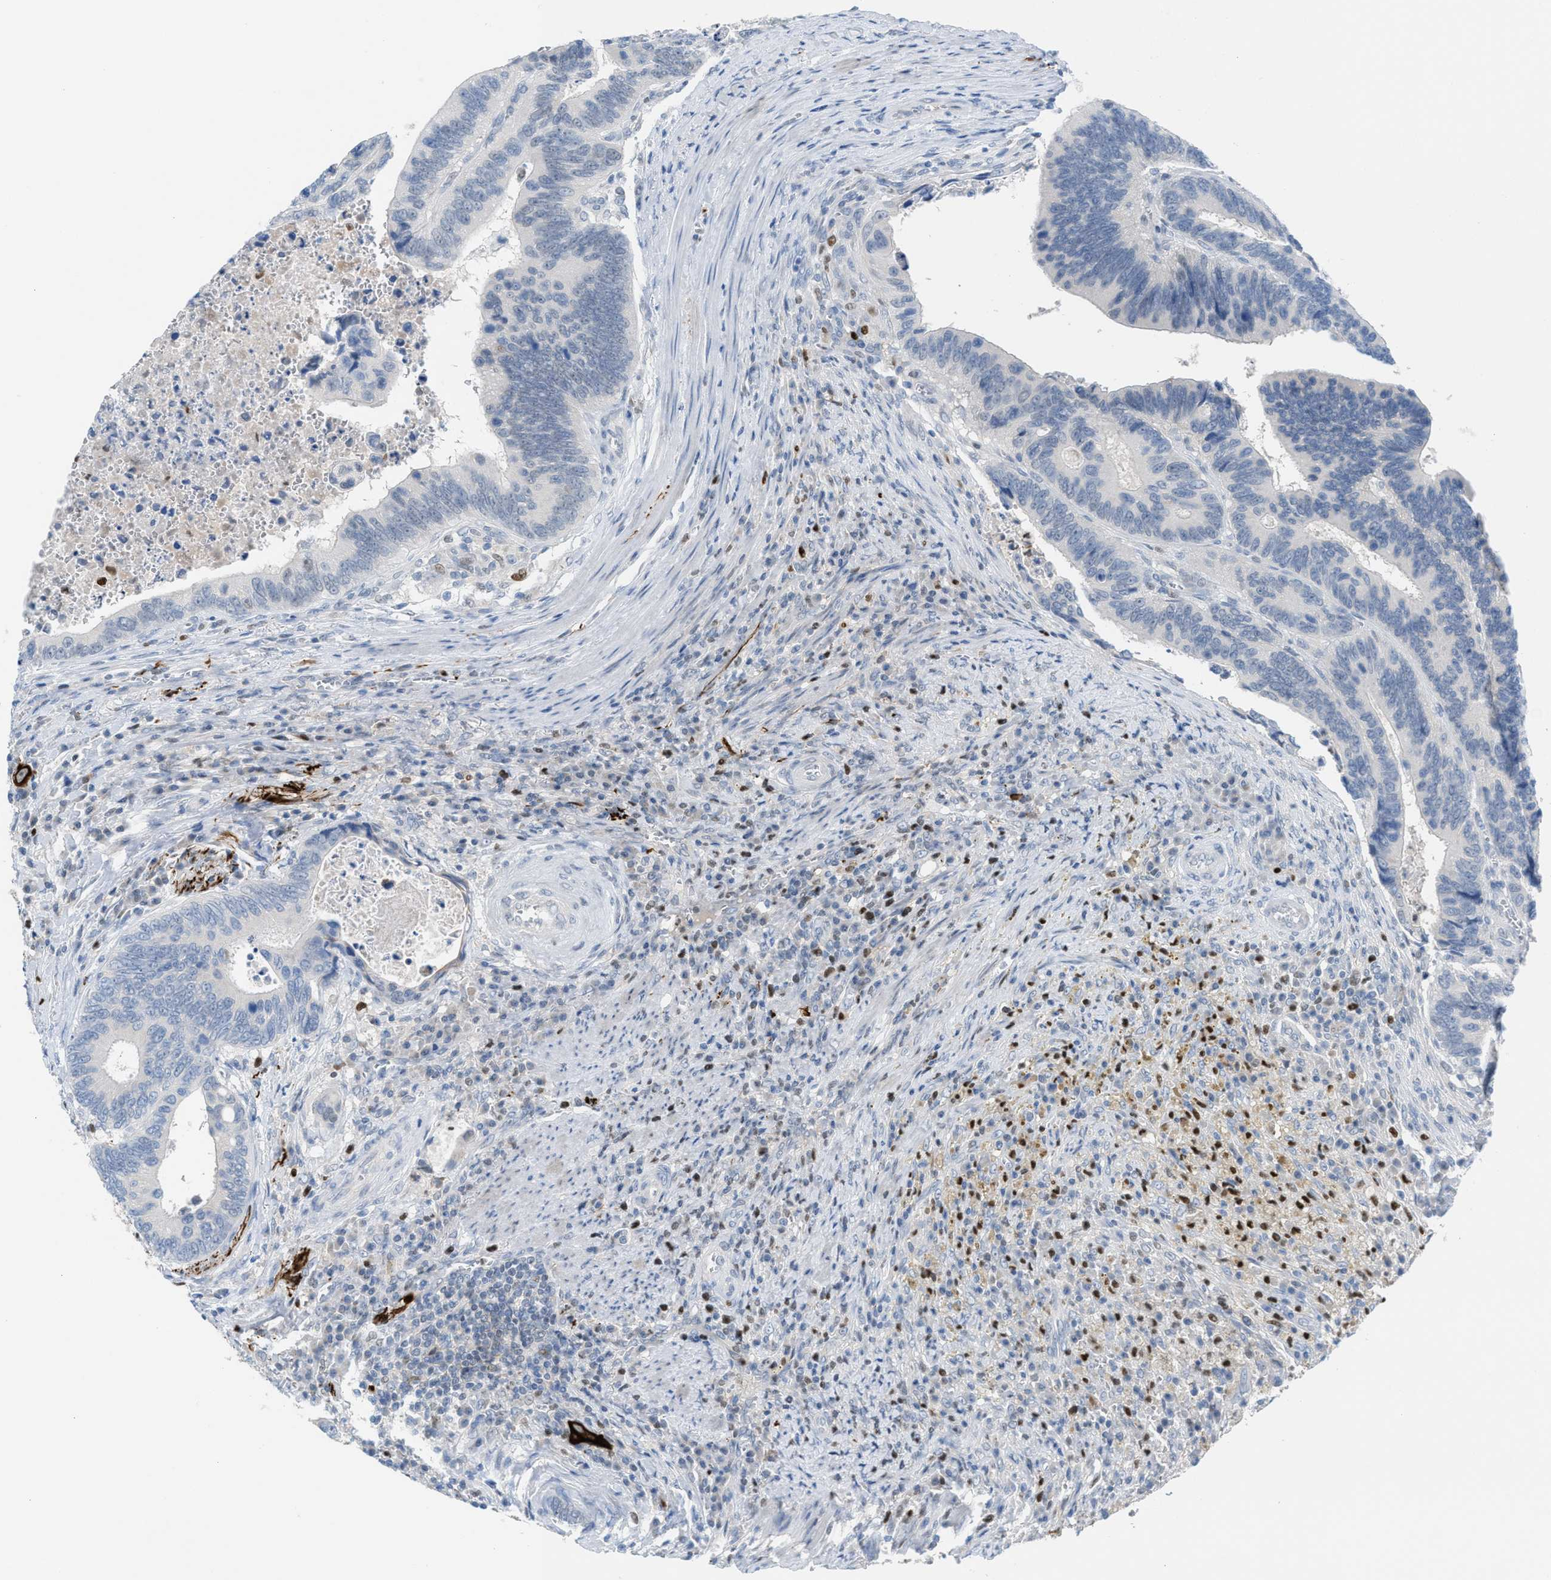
{"staining": {"intensity": "negative", "quantity": "none", "location": "none"}, "tissue": "colorectal cancer", "cell_type": "Tumor cells", "image_type": "cancer", "snomed": [{"axis": "morphology", "description": "Inflammation, NOS"}, {"axis": "morphology", "description": "Adenocarcinoma, NOS"}, {"axis": "topography", "description": "Colon"}], "caption": "DAB (3,3'-diaminobenzidine) immunohistochemical staining of adenocarcinoma (colorectal) exhibits no significant expression in tumor cells. (DAB IHC, high magnification).", "gene": "PPM1D", "patient": {"sex": "male", "age": 72}}